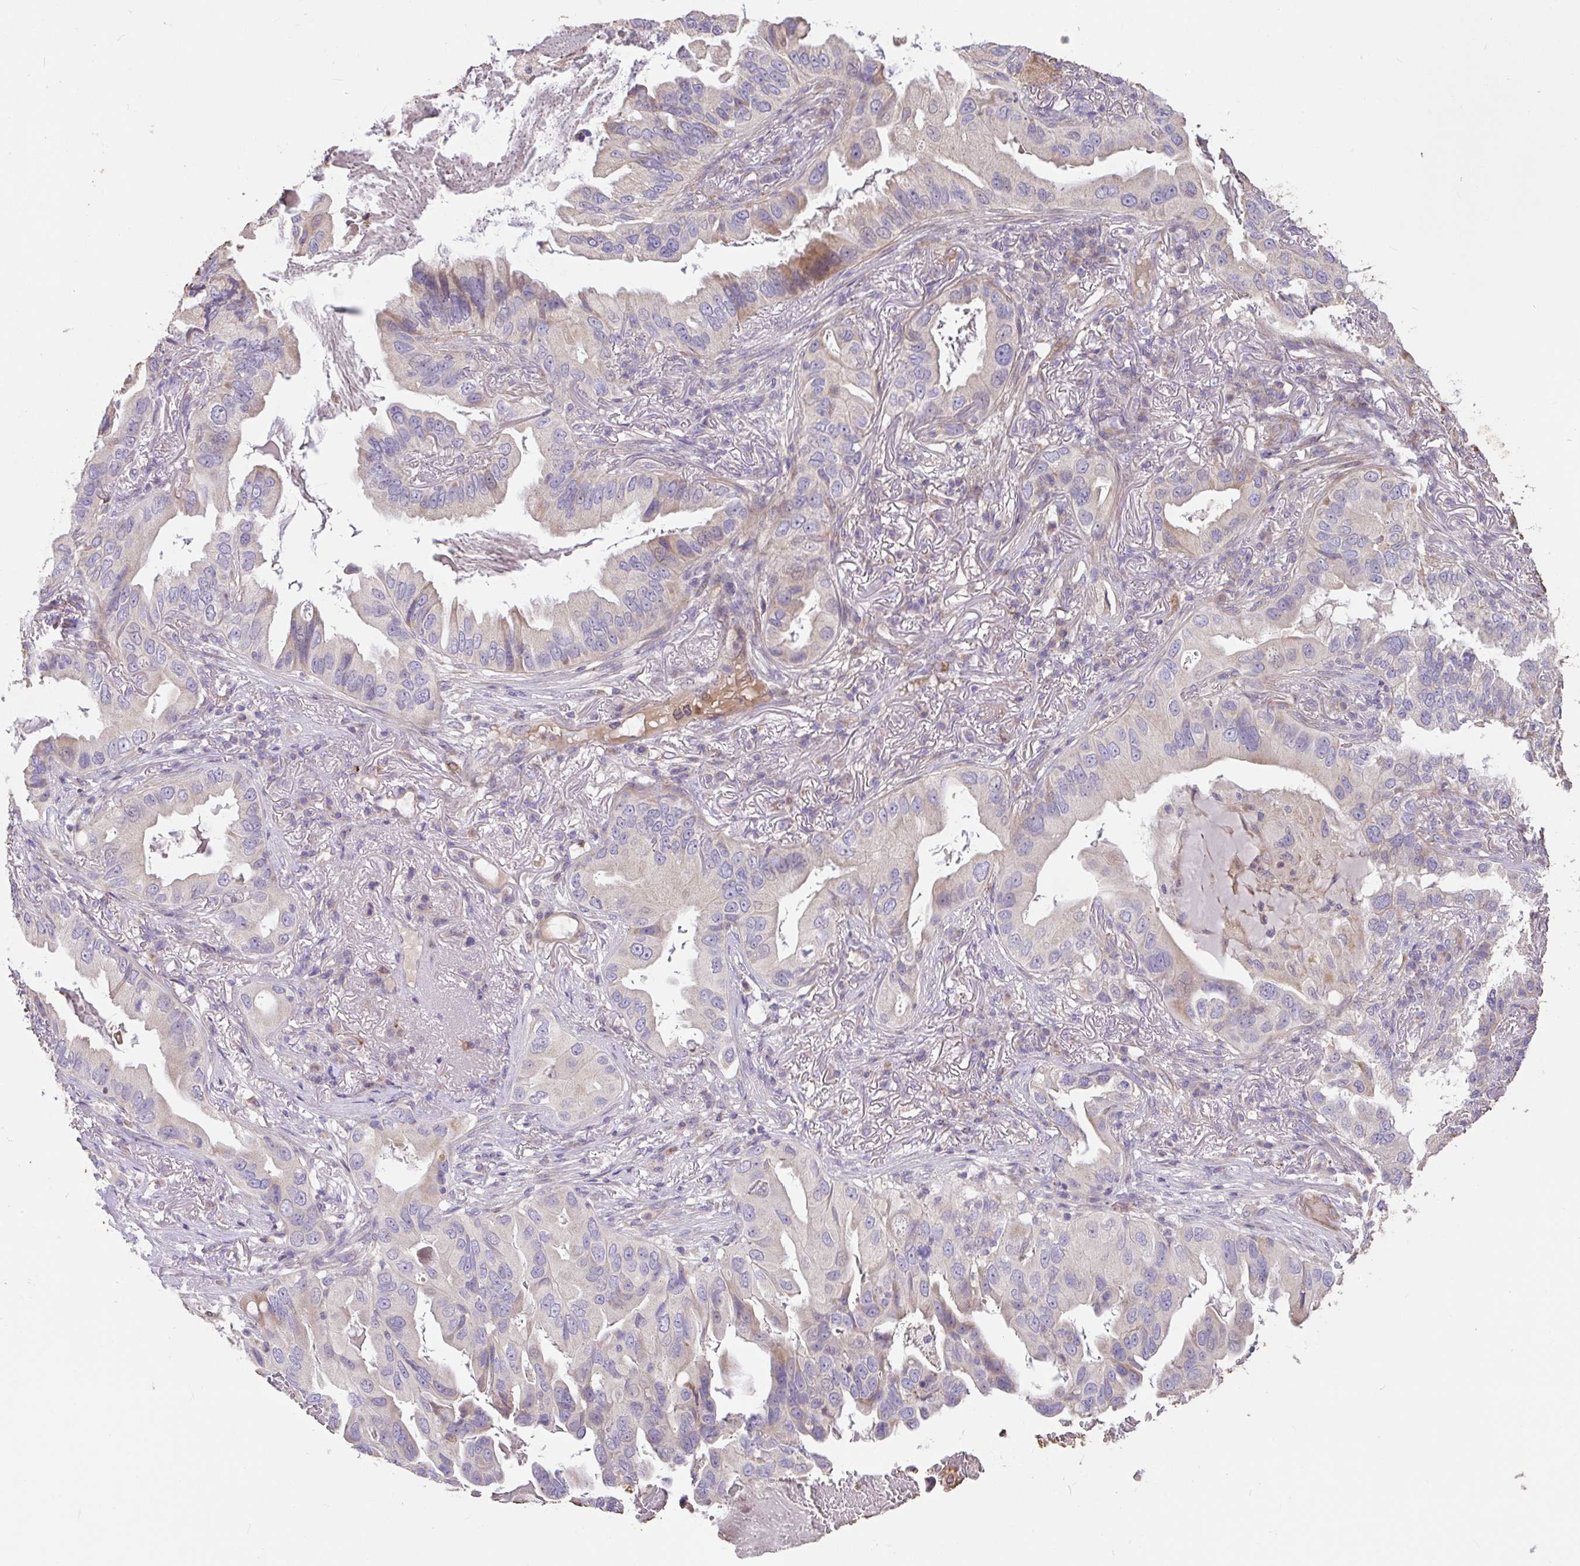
{"staining": {"intensity": "weak", "quantity": "<25%", "location": "cytoplasmic/membranous"}, "tissue": "lung cancer", "cell_type": "Tumor cells", "image_type": "cancer", "snomed": [{"axis": "morphology", "description": "Adenocarcinoma, NOS"}, {"axis": "topography", "description": "Lung"}], "caption": "Lung adenocarcinoma stained for a protein using immunohistochemistry demonstrates no positivity tumor cells.", "gene": "FCER1A", "patient": {"sex": "female", "age": 69}}